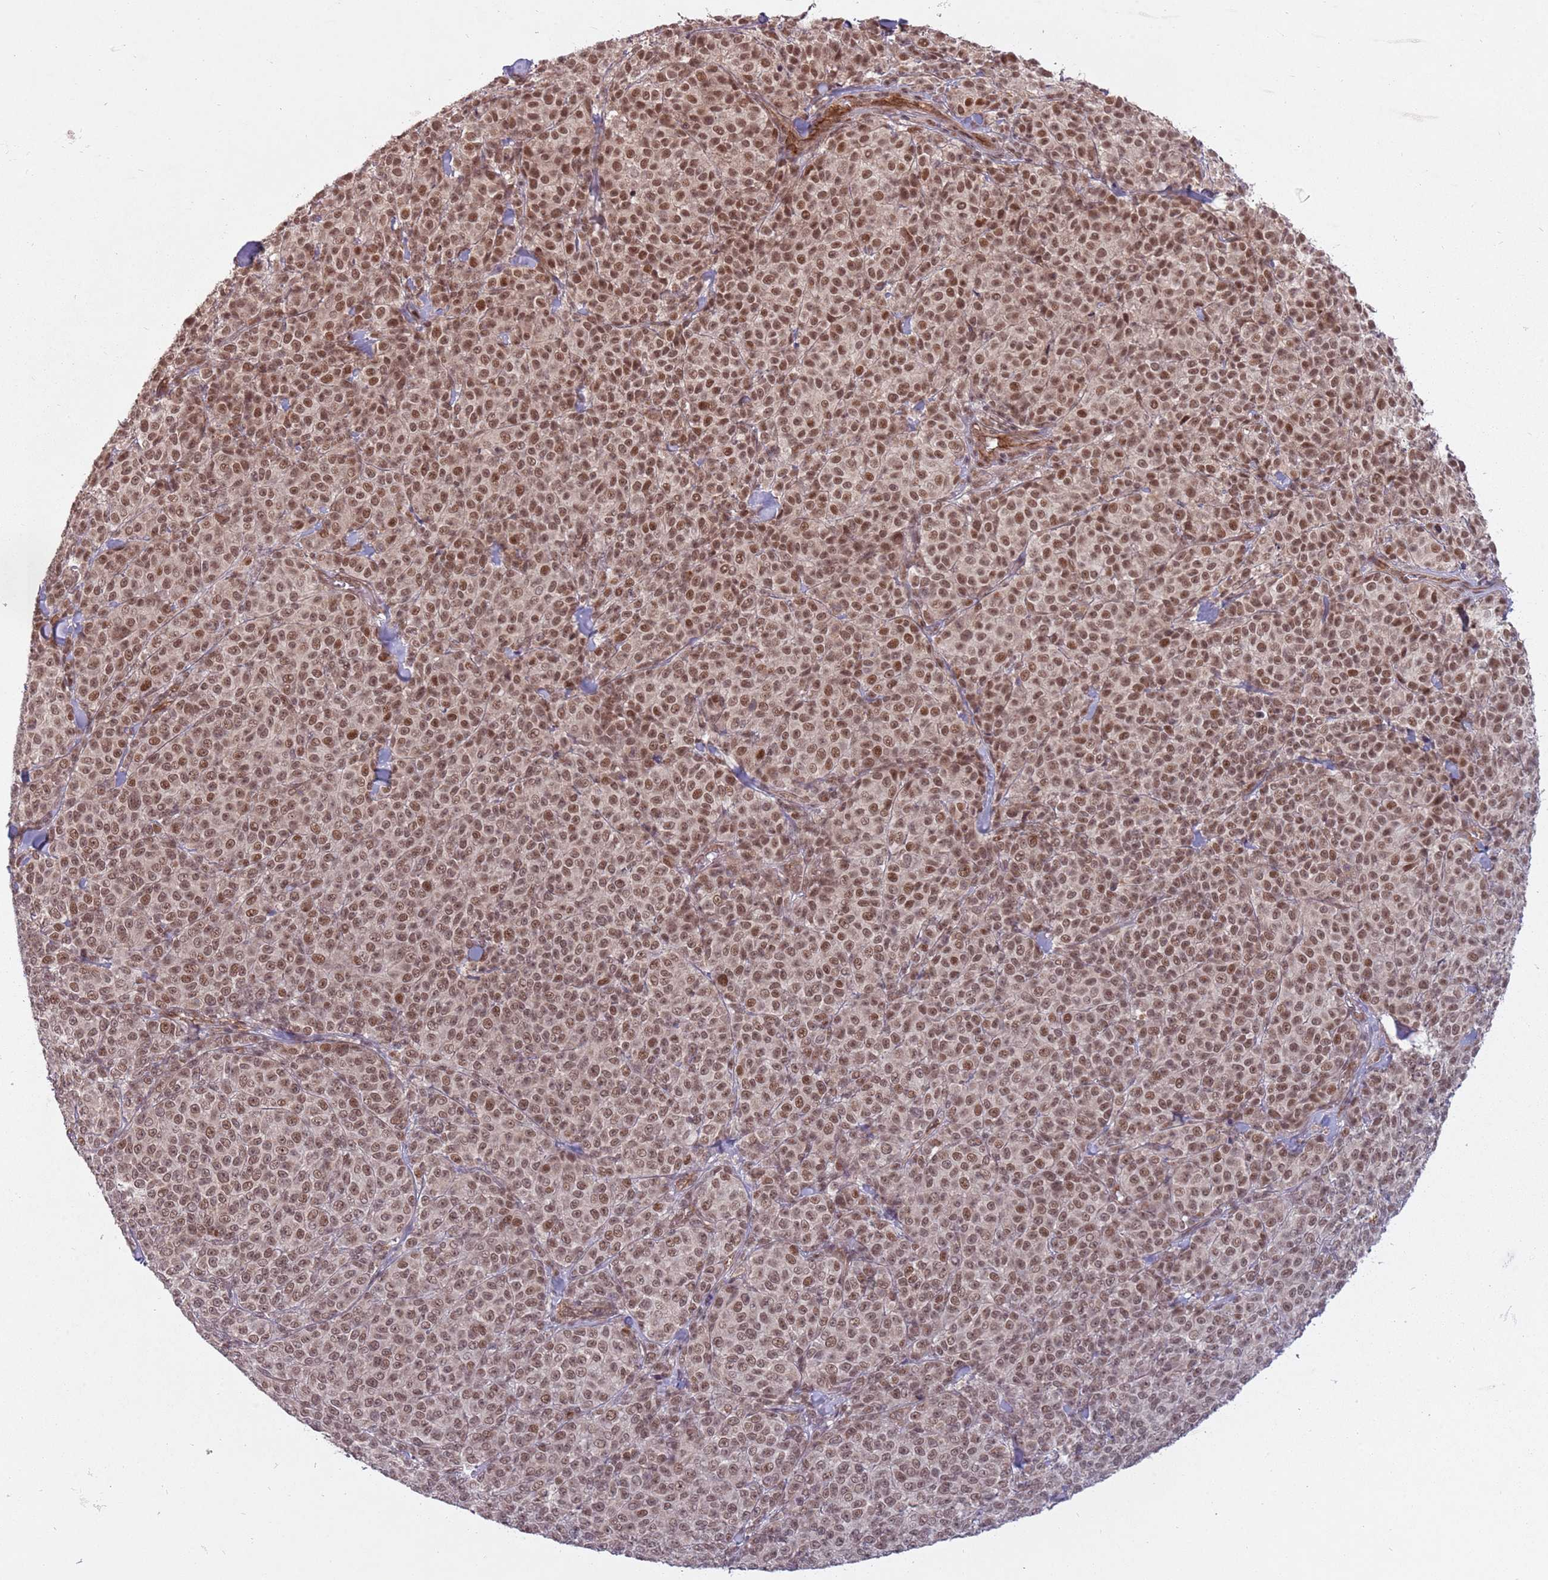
{"staining": {"intensity": "moderate", "quantity": ">75%", "location": "nuclear"}, "tissue": "melanoma", "cell_type": "Tumor cells", "image_type": "cancer", "snomed": [{"axis": "morphology", "description": "Normal tissue, NOS"}, {"axis": "morphology", "description": "Malignant melanoma, NOS"}, {"axis": "topography", "description": "Skin"}], "caption": "Protein staining by immunohistochemistry shows moderate nuclear positivity in about >75% of tumor cells in malignant melanoma.", "gene": "SUDS3", "patient": {"sex": "female", "age": 34}}